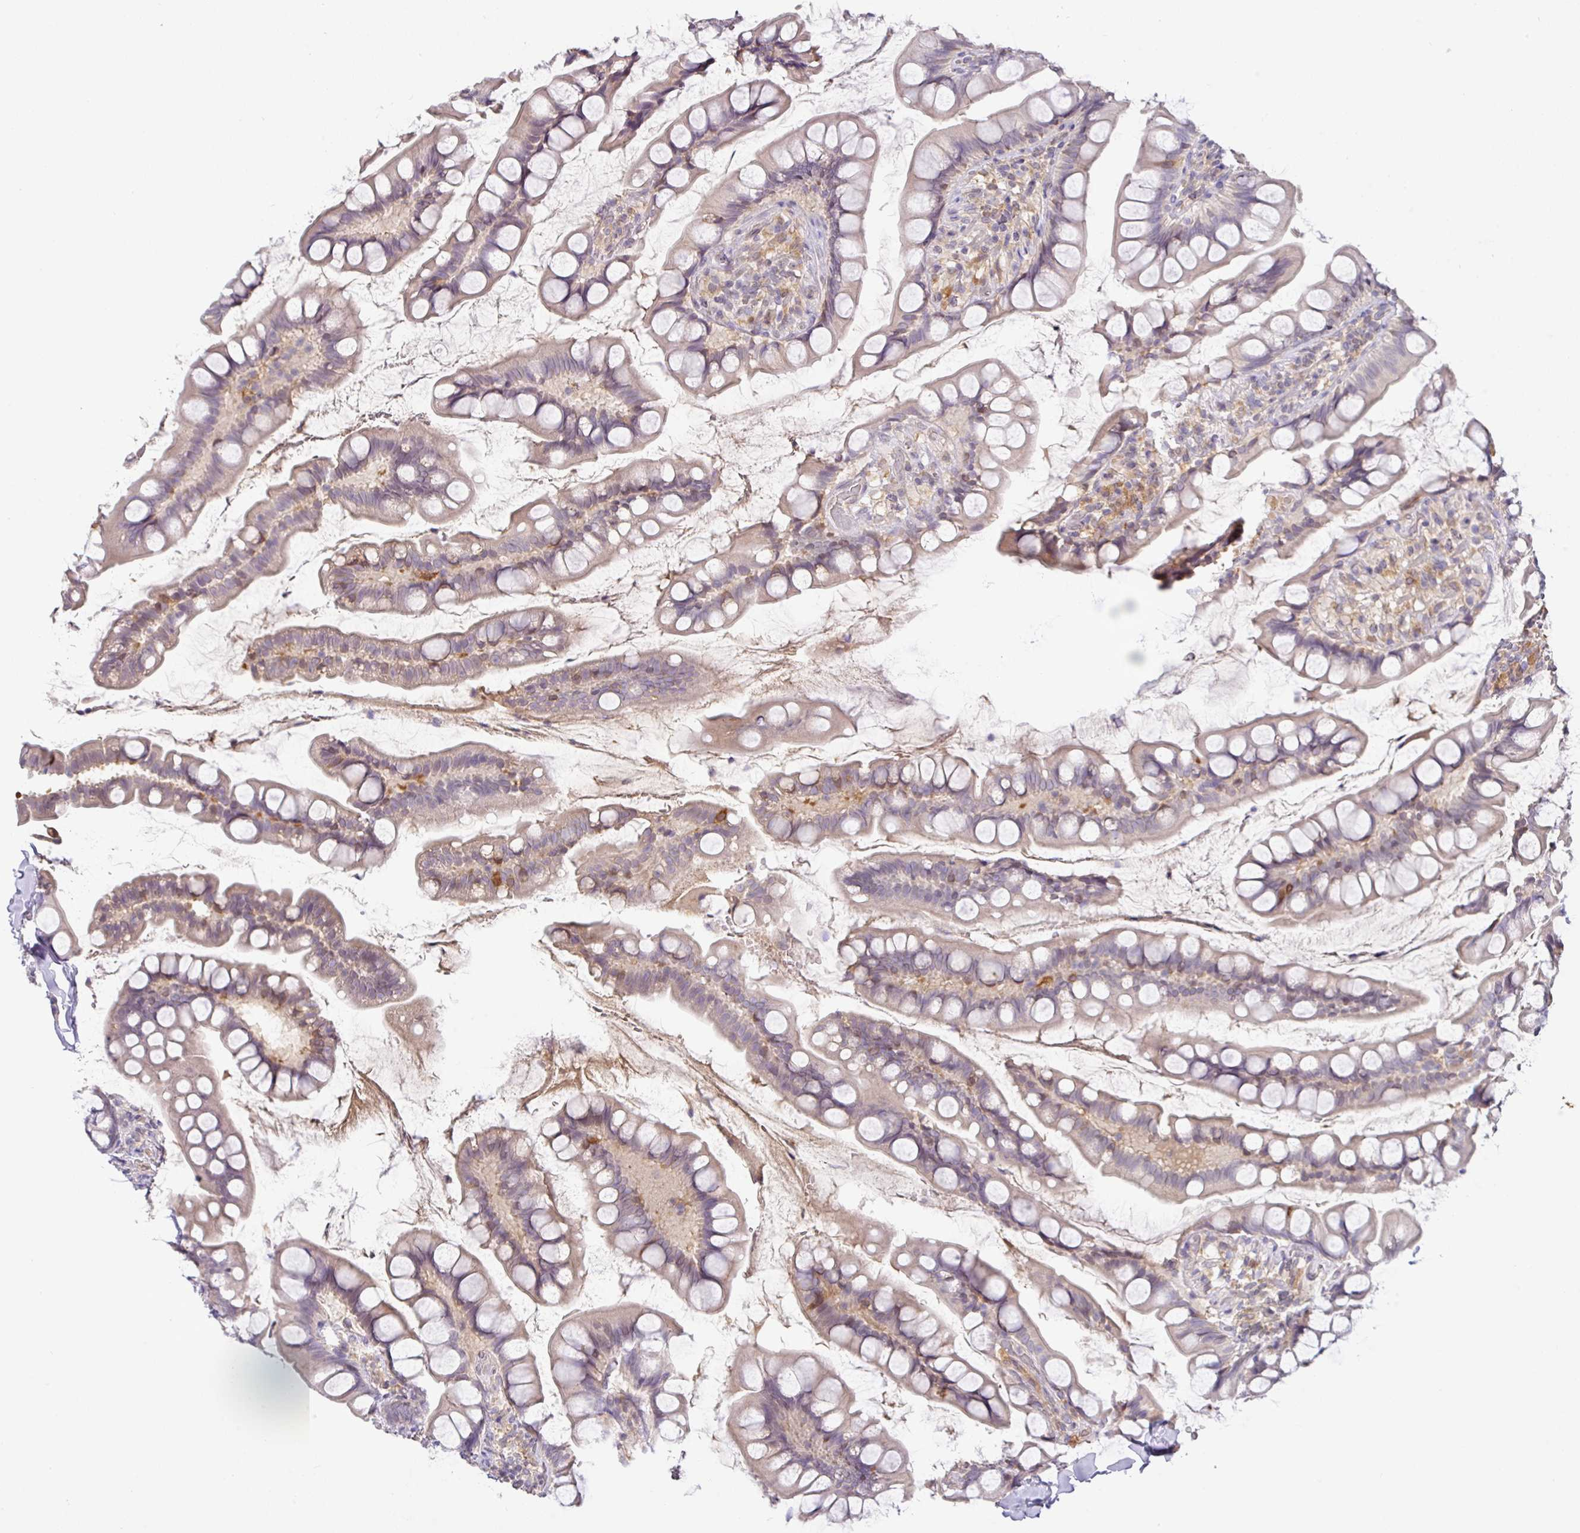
{"staining": {"intensity": "negative", "quantity": "none", "location": "none"}, "tissue": "small intestine", "cell_type": "Glandular cells", "image_type": "normal", "snomed": [{"axis": "morphology", "description": "Normal tissue, NOS"}, {"axis": "topography", "description": "Small intestine"}], "caption": "Immunohistochemistry of benign small intestine exhibits no positivity in glandular cells. (DAB immunohistochemistry (IHC) with hematoxylin counter stain).", "gene": "GCNT7", "patient": {"sex": "male", "age": 70}}